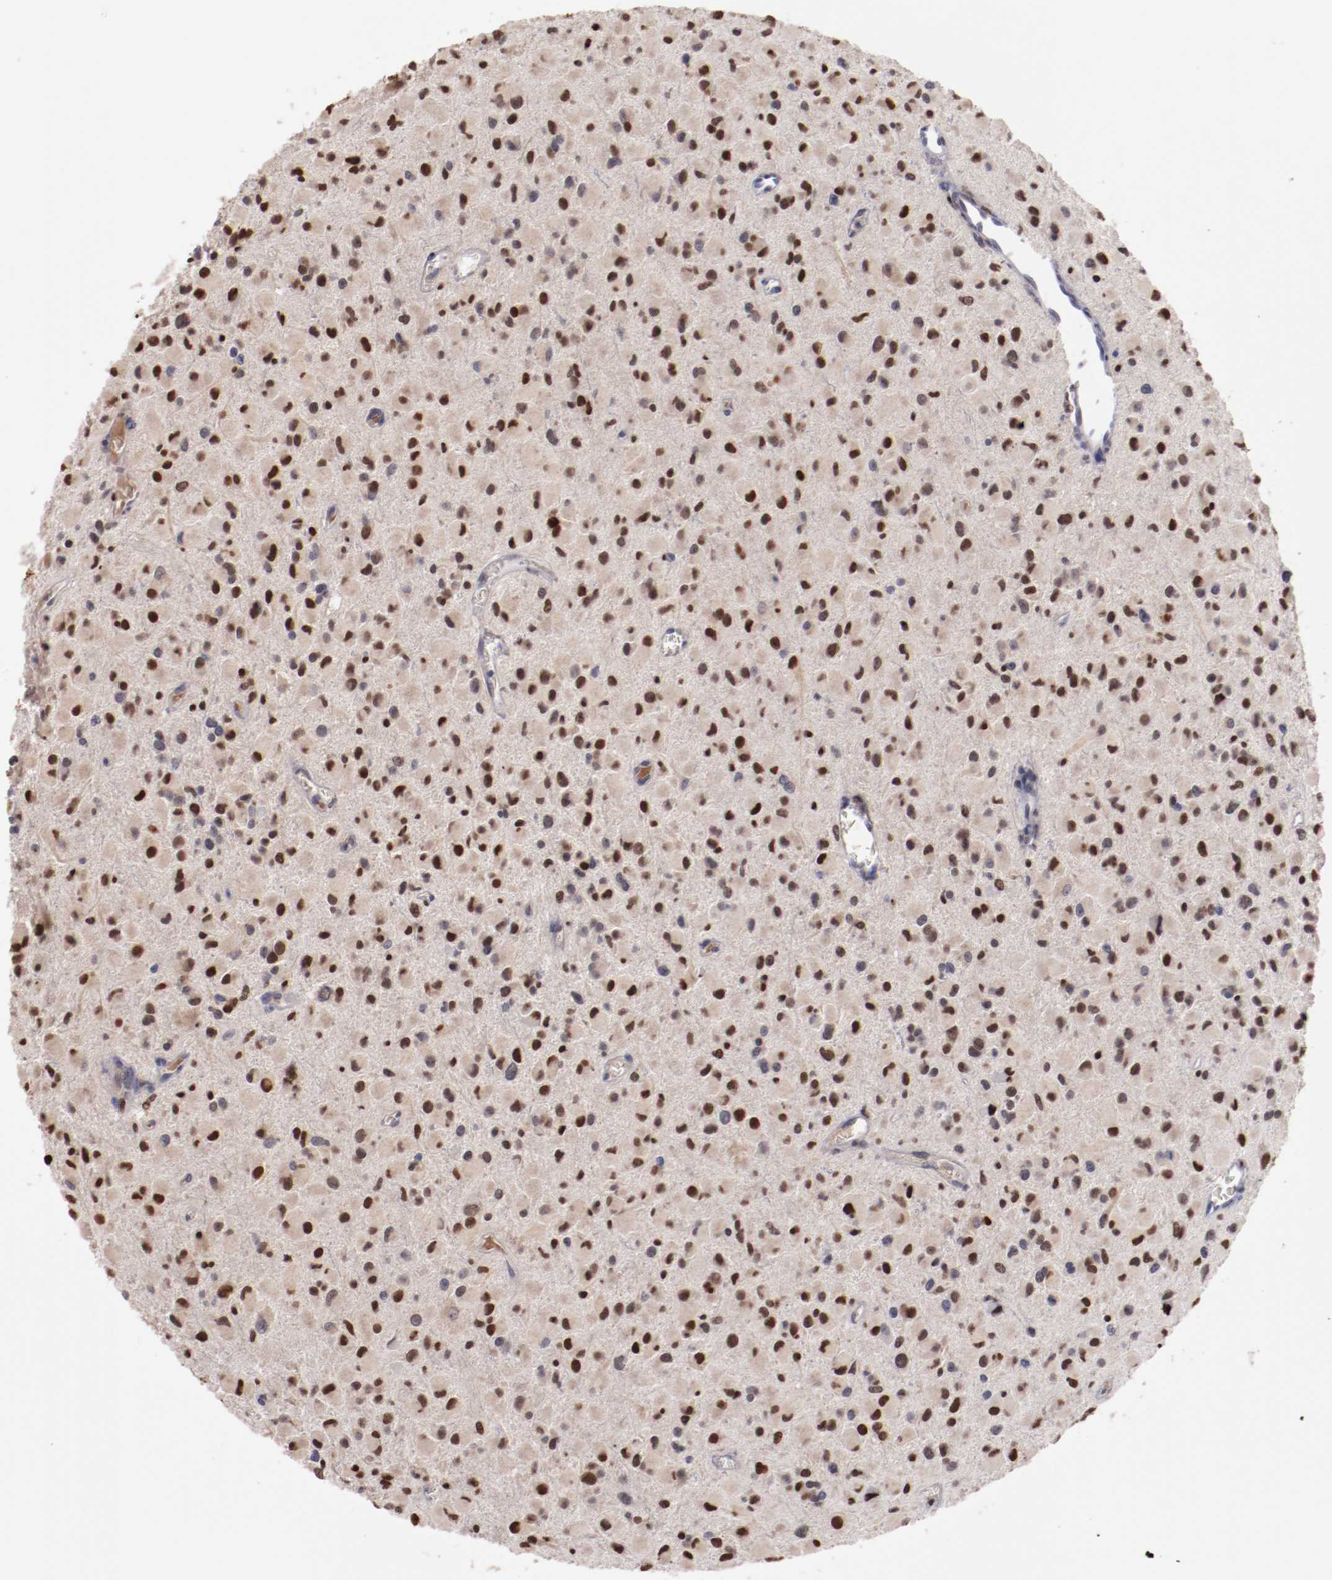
{"staining": {"intensity": "strong", "quantity": ">75%", "location": "nuclear"}, "tissue": "glioma", "cell_type": "Tumor cells", "image_type": "cancer", "snomed": [{"axis": "morphology", "description": "Glioma, malignant, Low grade"}, {"axis": "topography", "description": "Brain"}], "caption": "Malignant glioma (low-grade) stained with DAB immunohistochemistry (IHC) reveals high levels of strong nuclear expression in about >75% of tumor cells.", "gene": "FAM81A", "patient": {"sex": "male", "age": 42}}